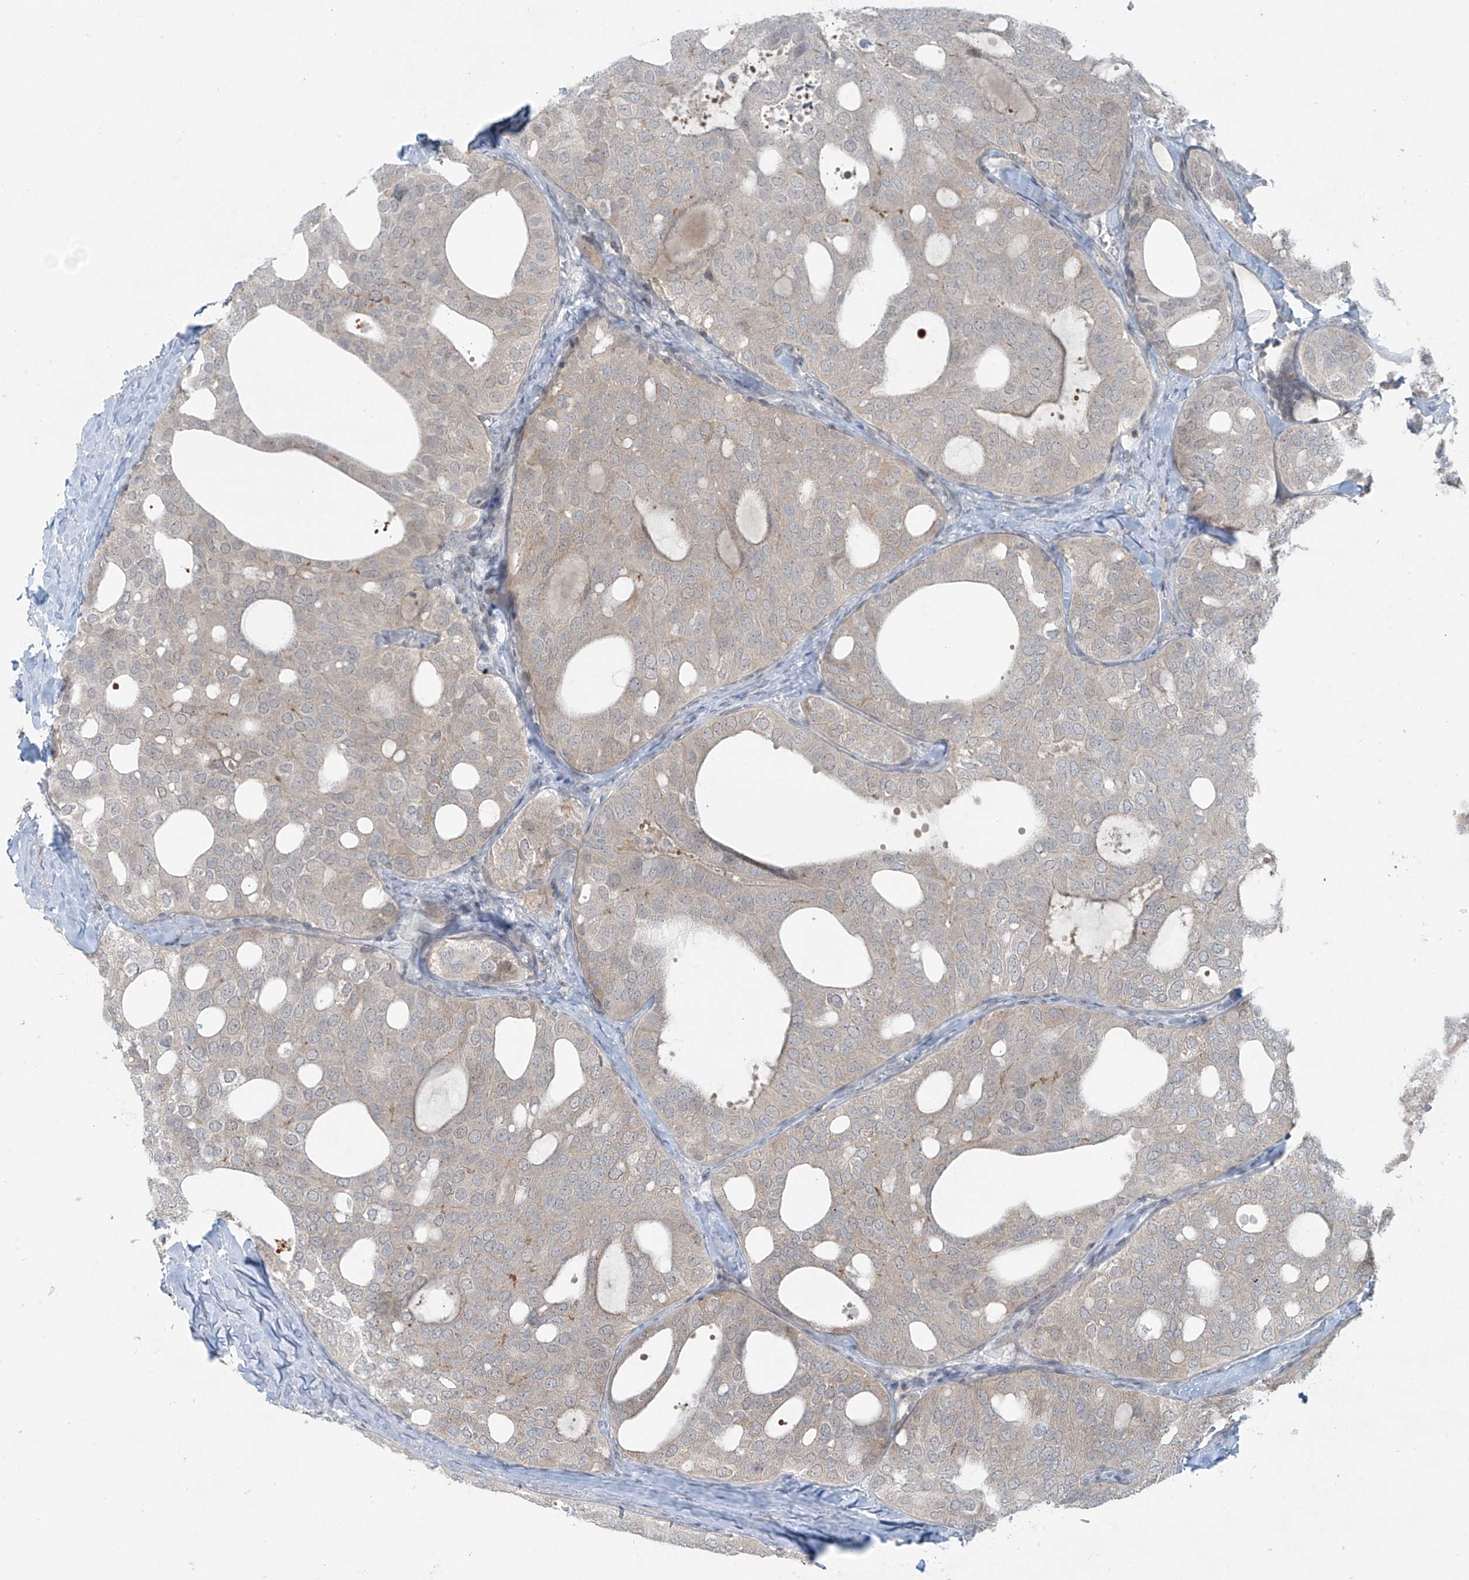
{"staining": {"intensity": "negative", "quantity": "none", "location": "none"}, "tissue": "thyroid cancer", "cell_type": "Tumor cells", "image_type": "cancer", "snomed": [{"axis": "morphology", "description": "Follicular adenoma carcinoma, NOS"}, {"axis": "topography", "description": "Thyroid gland"}], "caption": "Immunohistochemistry (IHC) histopathology image of neoplastic tissue: thyroid follicular adenoma carcinoma stained with DAB (3,3'-diaminobenzidine) displays no significant protein expression in tumor cells.", "gene": "PPAT", "patient": {"sex": "male", "age": 75}}